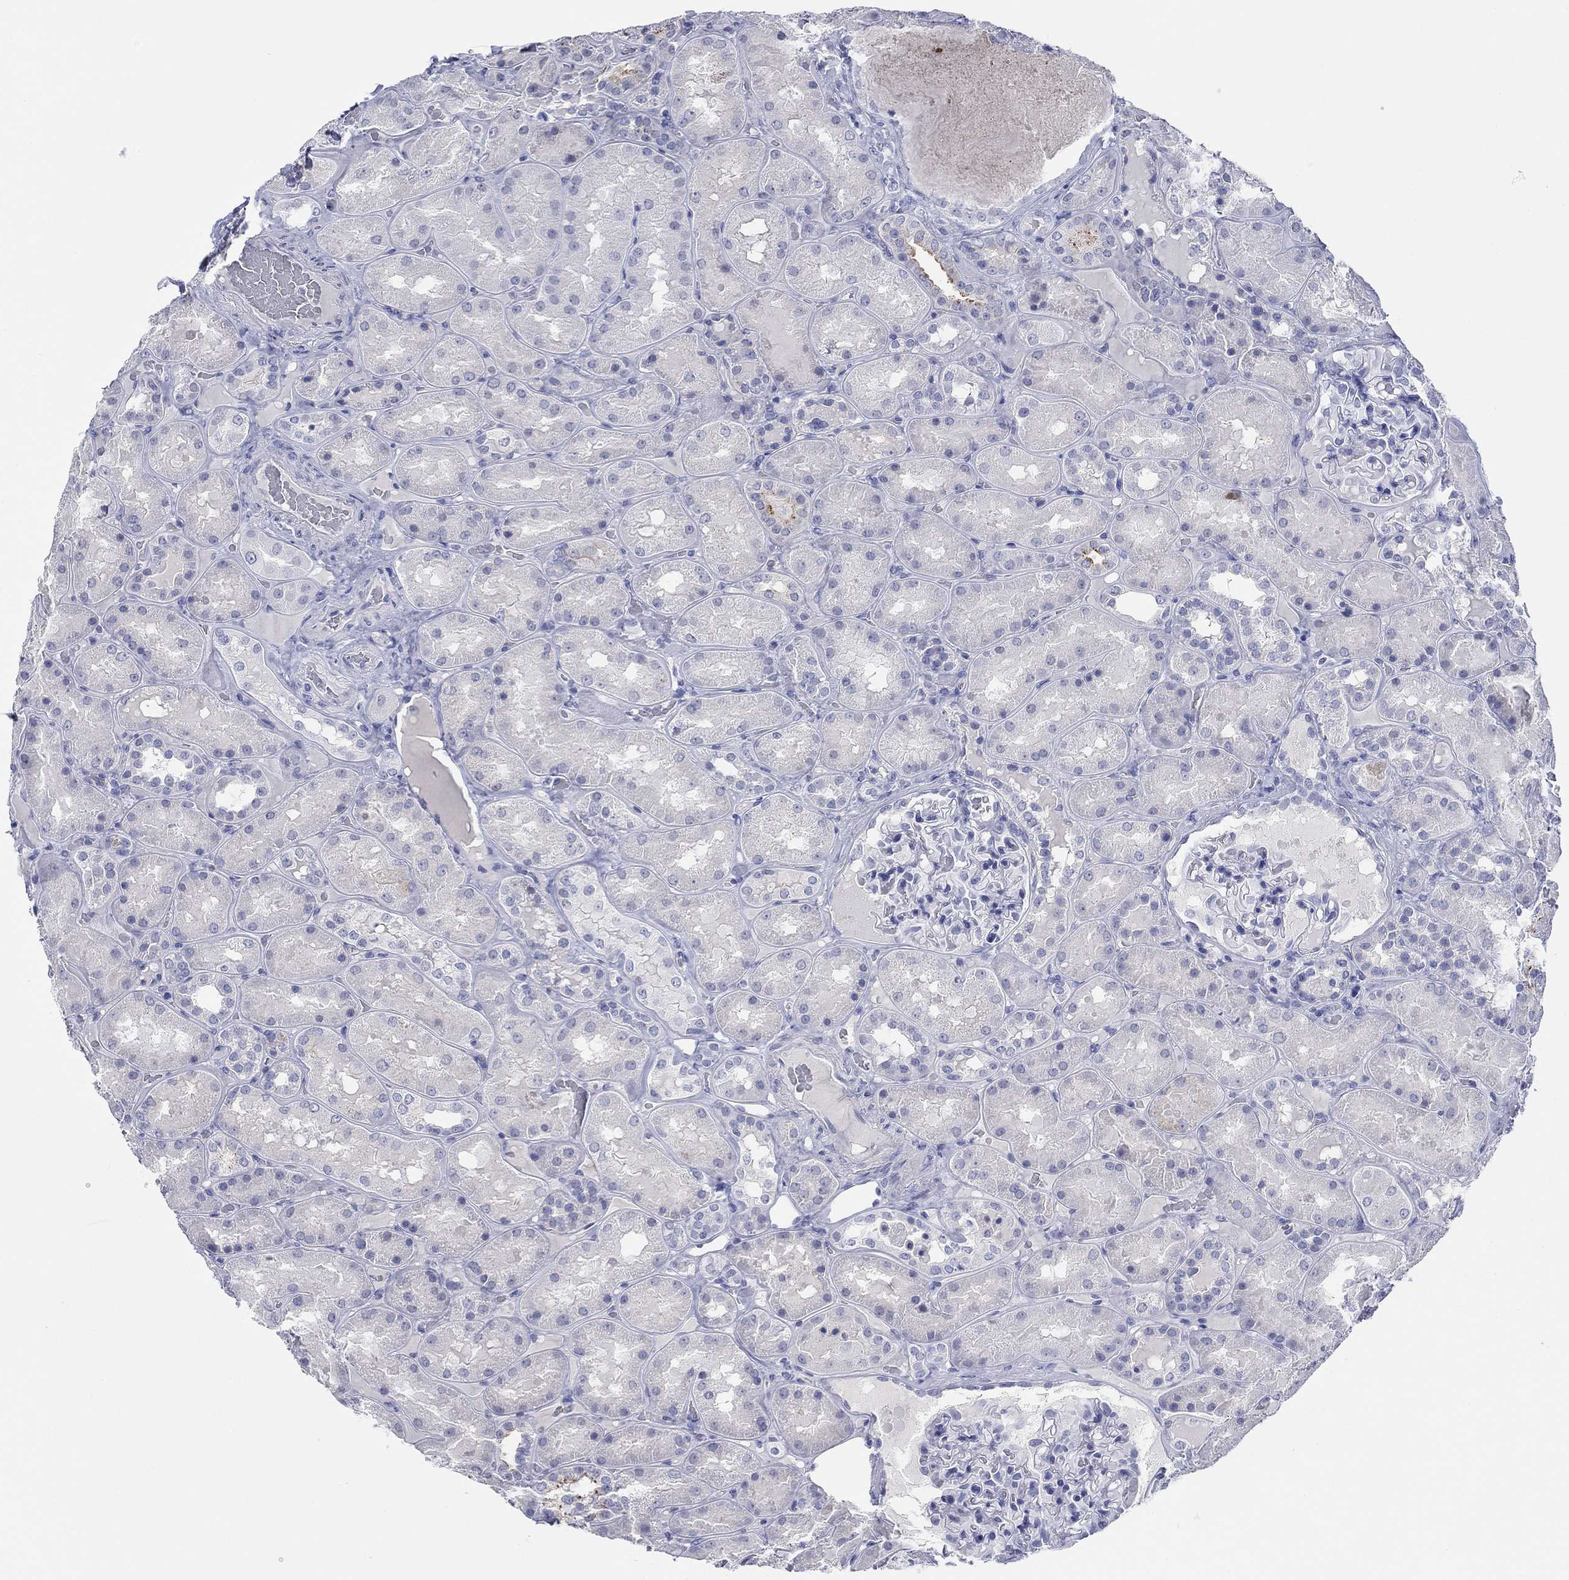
{"staining": {"intensity": "negative", "quantity": "none", "location": "none"}, "tissue": "kidney", "cell_type": "Cells in glomeruli", "image_type": "normal", "snomed": [{"axis": "morphology", "description": "Normal tissue, NOS"}, {"axis": "topography", "description": "Kidney"}], "caption": "An immunohistochemistry (IHC) photomicrograph of unremarkable kidney is shown. There is no staining in cells in glomeruli of kidney.", "gene": "PDYN", "patient": {"sex": "male", "age": 73}}